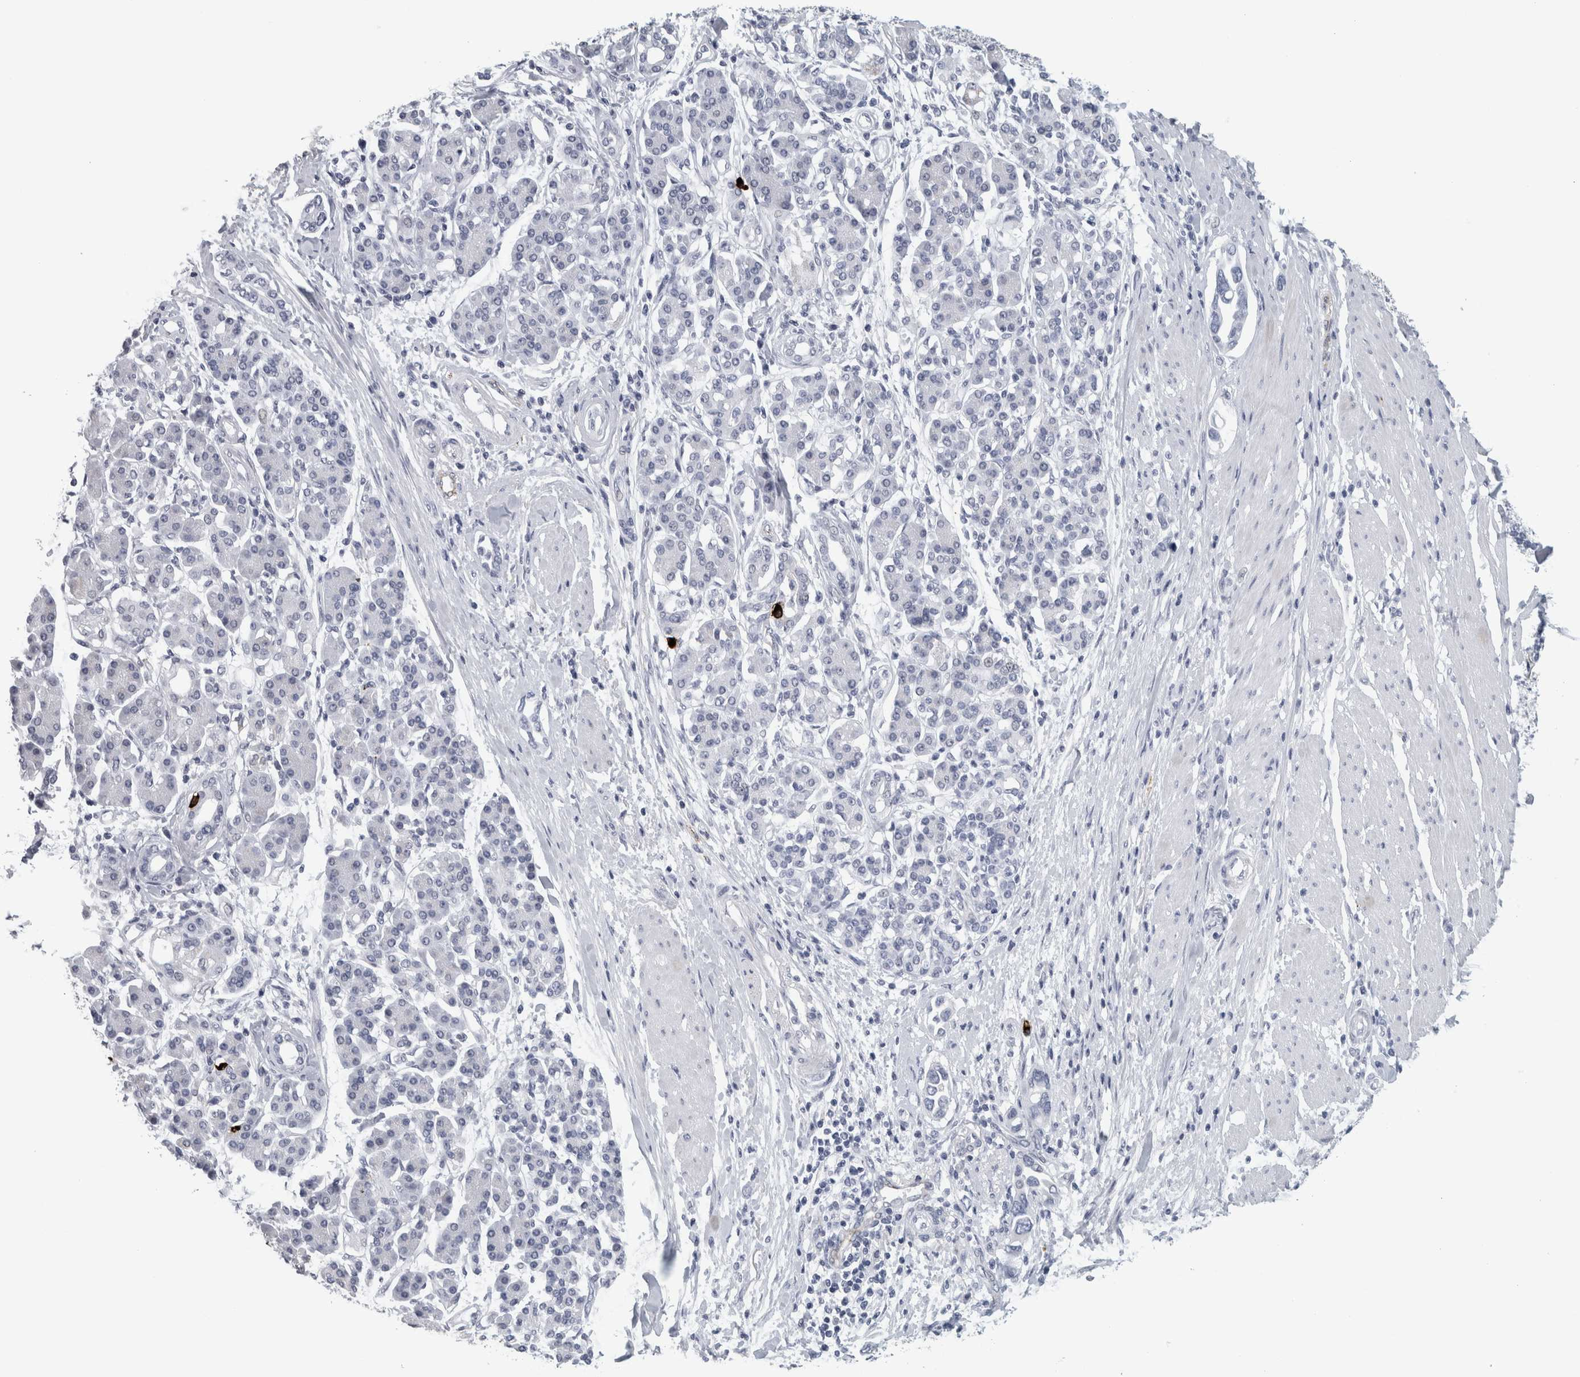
{"staining": {"intensity": "negative", "quantity": "none", "location": "none"}, "tissue": "pancreatic cancer", "cell_type": "Tumor cells", "image_type": "cancer", "snomed": [{"axis": "morphology", "description": "Adenocarcinoma, NOS"}, {"axis": "topography", "description": "Pancreas"}], "caption": "IHC of human pancreatic cancer (adenocarcinoma) displays no expression in tumor cells. (DAB (3,3'-diaminobenzidine) immunohistochemistry (IHC), high magnification).", "gene": "CPE", "patient": {"sex": "female", "age": 57}}